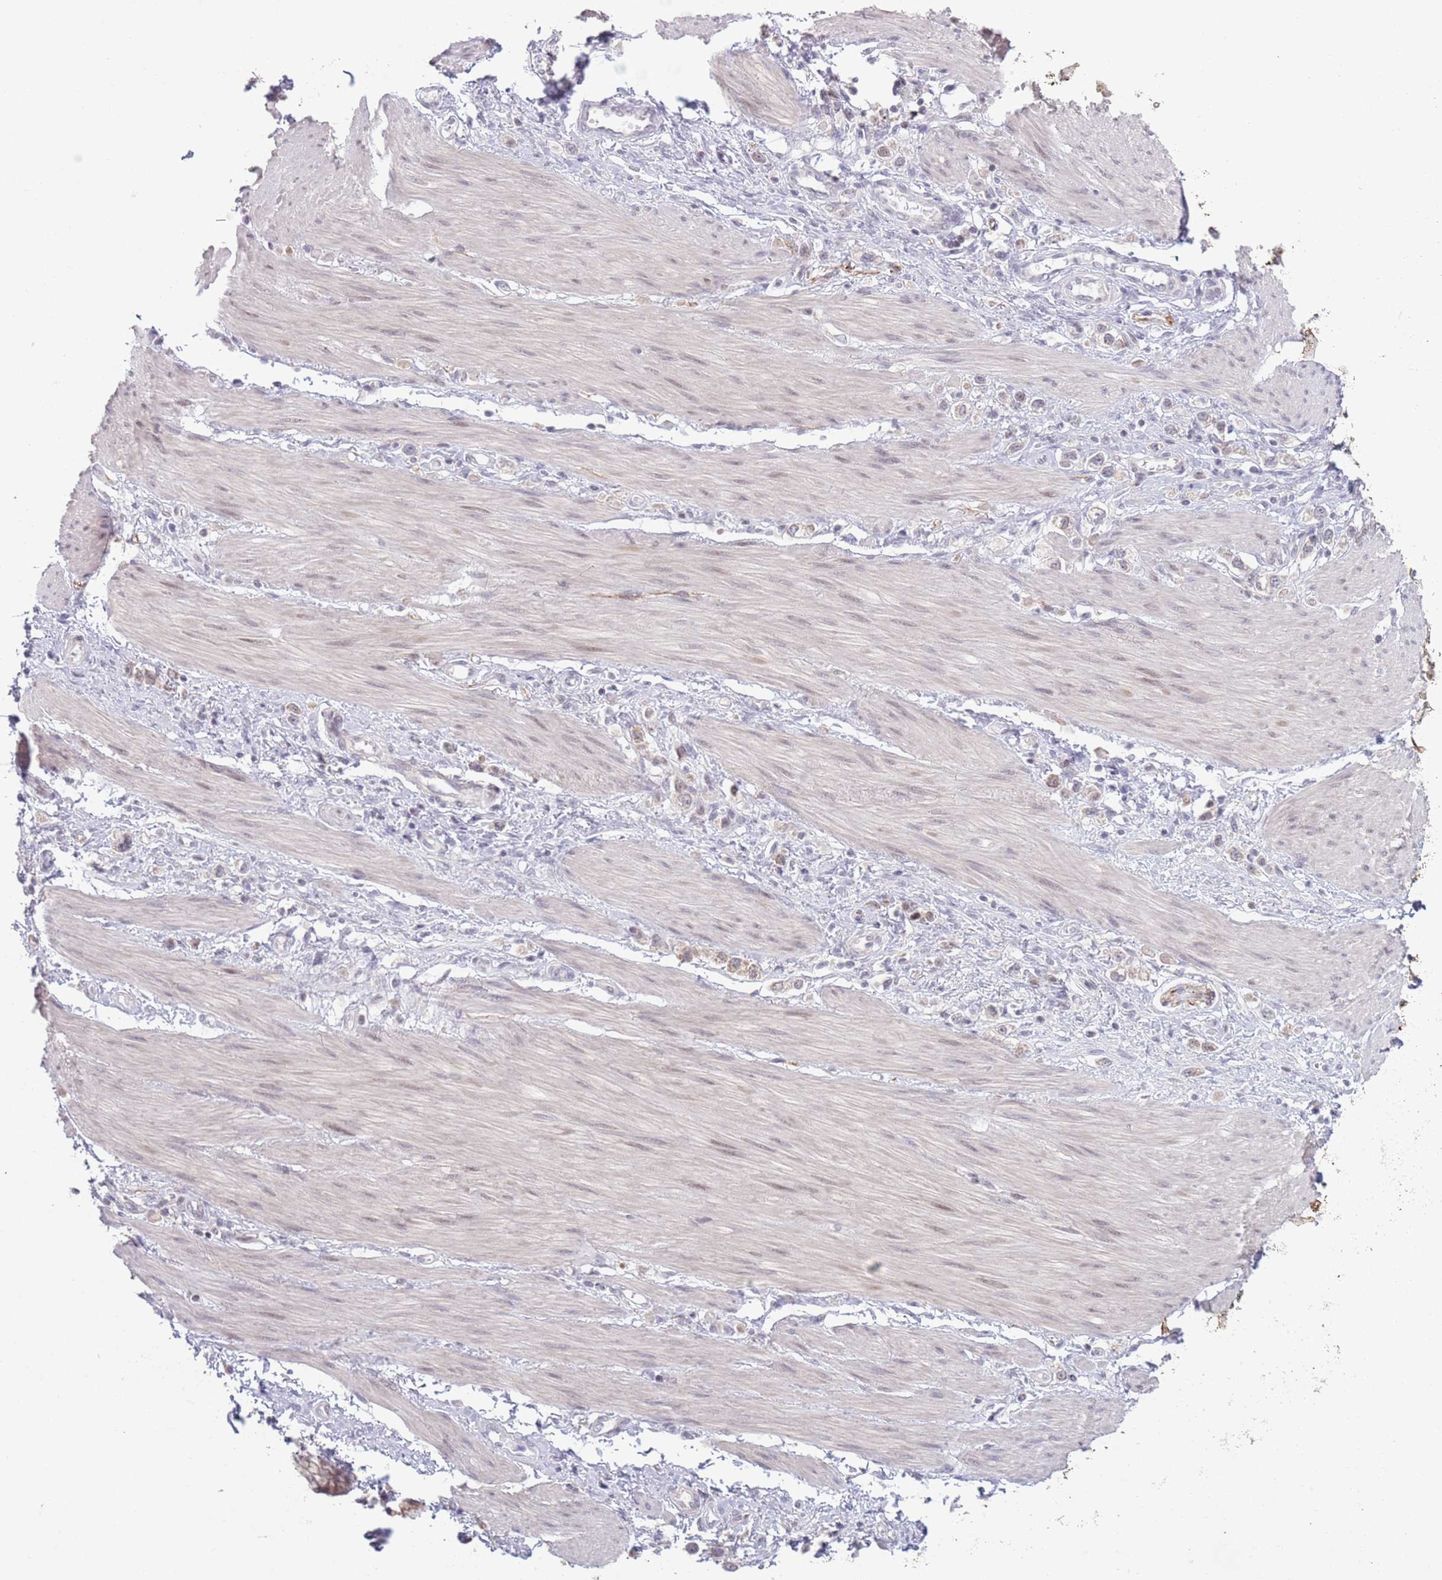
{"staining": {"intensity": "weak", "quantity": "<25%", "location": "cytoplasmic/membranous"}, "tissue": "stomach cancer", "cell_type": "Tumor cells", "image_type": "cancer", "snomed": [{"axis": "morphology", "description": "Adenocarcinoma, NOS"}, {"axis": "topography", "description": "Stomach"}], "caption": "DAB immunohistochemical staining of human stomach cancer (adenocarcinoma) reveals no significant positivity in tumor cells.", "gene": "MRPL34", "patient": {"sex": "female", "age": 65}}